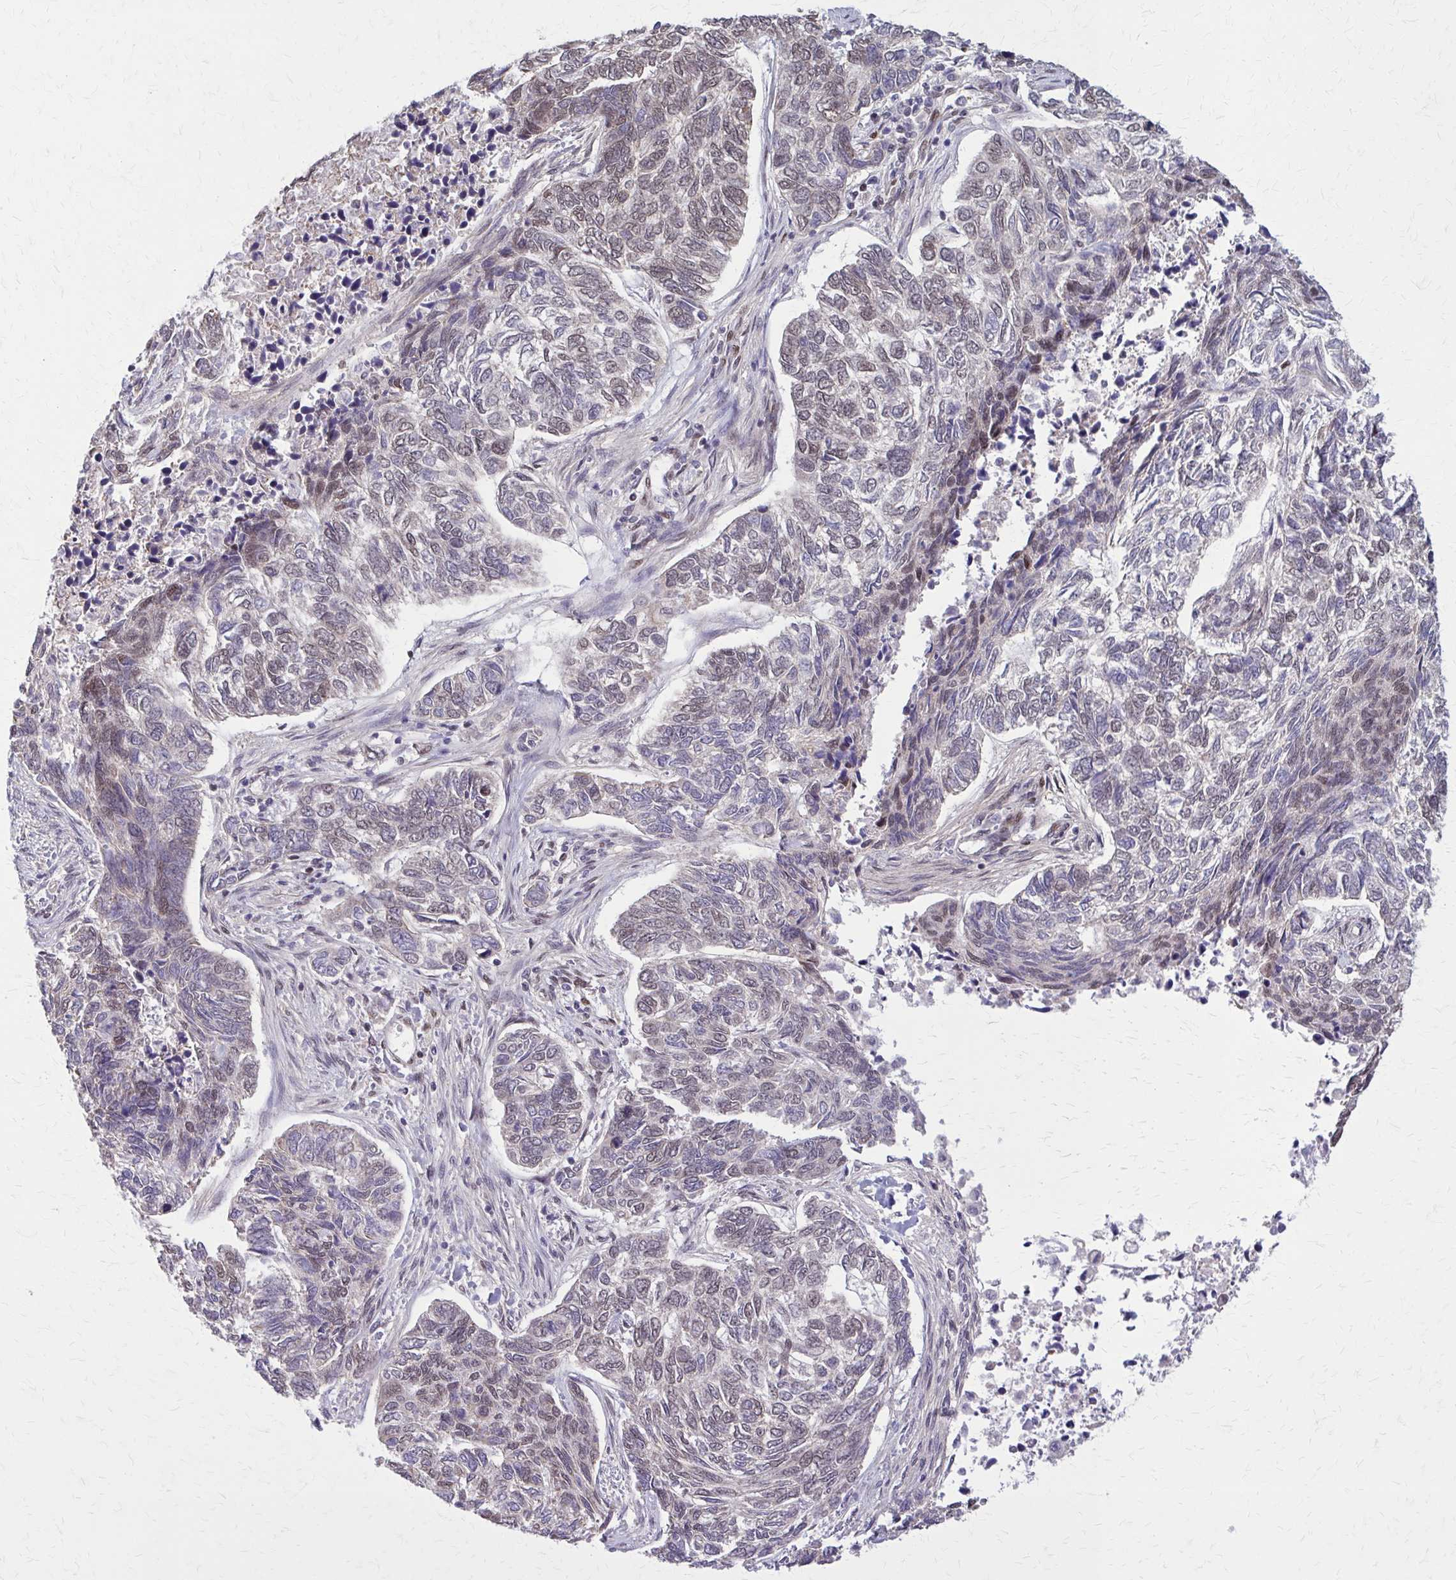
{"staining": {"intensity": "weak", "quantity": "25%-75%", "location": "nuclear"}, "tissue": "skin cancer", "cell_type": "Tumor cells", "image_type": "cancer", "snomed": [{"axis": "morphology", "description": "Basal cell carcinoma"}, {"axis": "topography", "description": "Skin"}], "caption": "Immunohistochemistry image of neoplastic tissue: human basal cell carcinoma (skin) stained using IHC demonstrates low levels of weak protein expression localized specifically in the nuclear of tumor cells, appearing as a nuclear brown color.", "gene": "TTF1", "patient": {"sex": "female", "age": 65}}